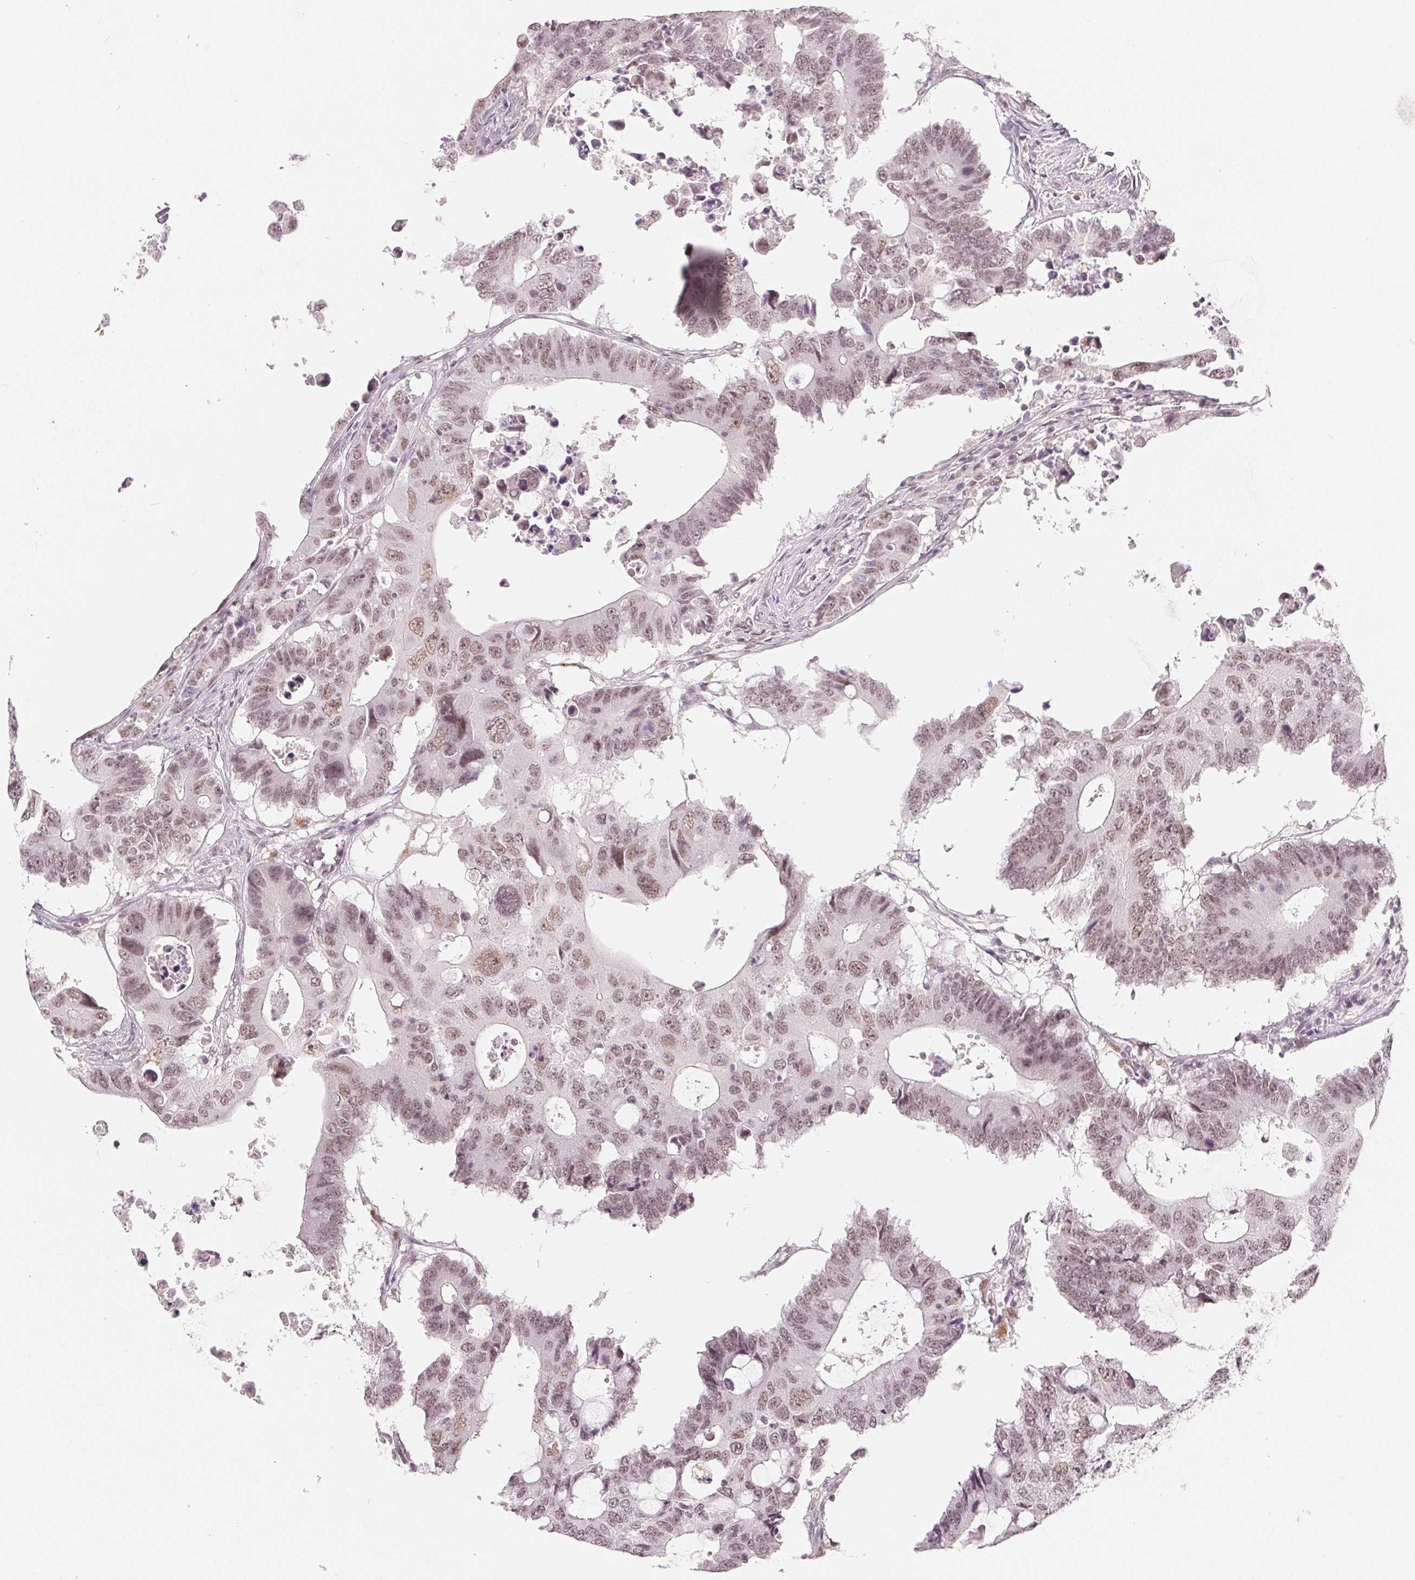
{"staining": {"intensity": "weak", "quantity": ">75%", "location": "nuclear"}, "tissue": "colorectal cancer", "cell_type": "Tumor cells", "image_type": "cancer", "snomed": [{"axis": "morphology", "description": "Adenocarcinoma, NOS"}, {"axis": "topography", "description": "Colon"}], "caption": "Colorectal cancer (adenocarcinoma) was stained to show a protein in brown. There is low levels of weak nuclear expression in approximately >75% of tumor cells.", "gene": "NXF3", "patient": {"sex": "male", "age": 71}}